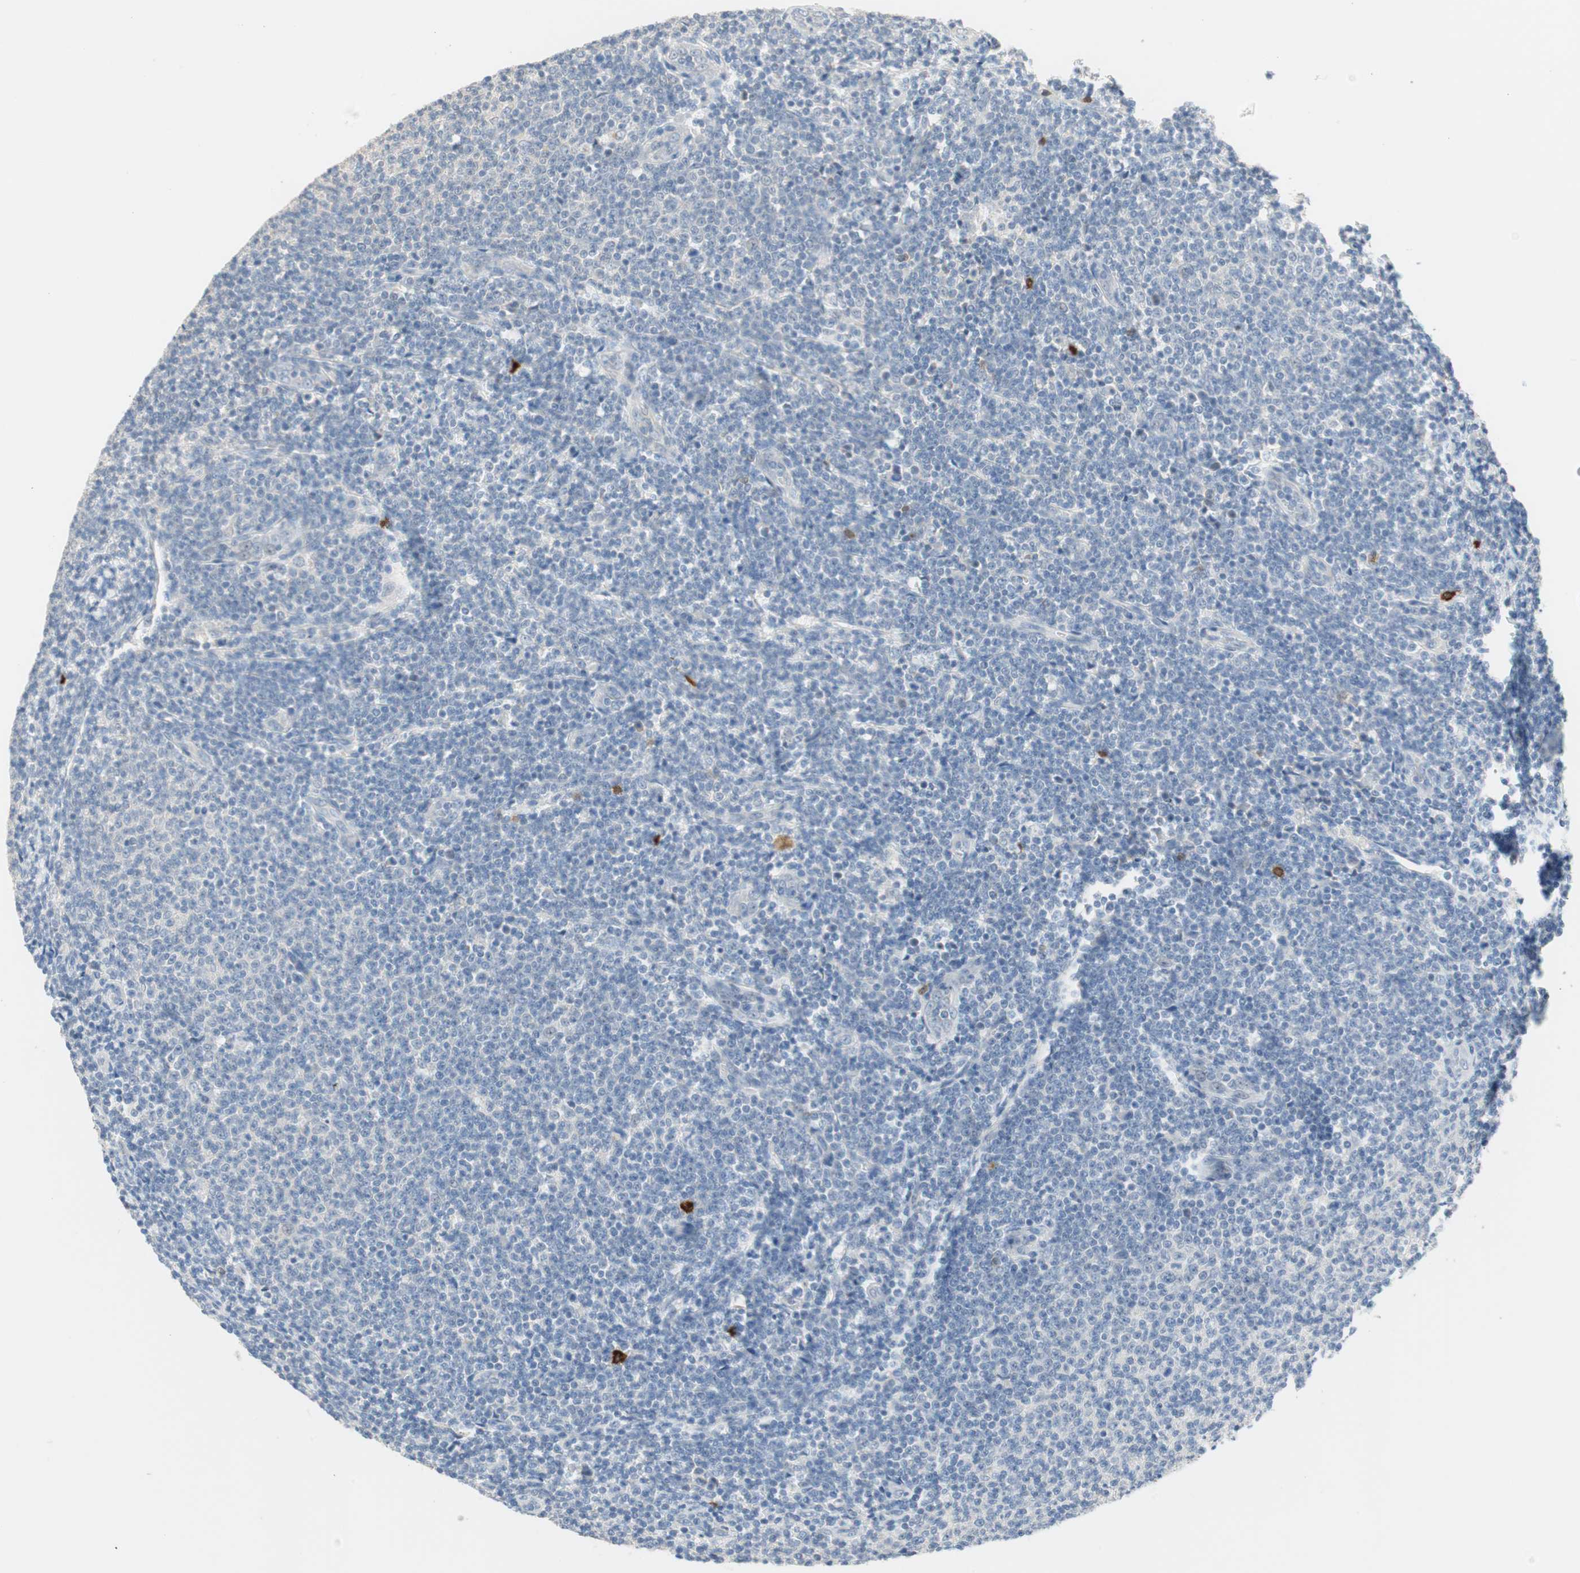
{"staining": {"intensity": "negative", "quantity": "none", "location": "none"}, "tissue": "lymphoma", "cell_type": "Tumor cells", "image_type": "cancer", "snomed": [{"axis": "morphology", "description": "Malignant lymphoma, non-Hodgkin's type, Low grade"}, {"axis": "topography", "description": "Lymph node"}], "caption": "Immunohistochemistry (IHC) micrograph of human lymphoma stained for a protein (brown), which demonstrates no expression in tumor cells.", "gene": "PDZK1", "patient": {"sex": "male", "age": 66}}